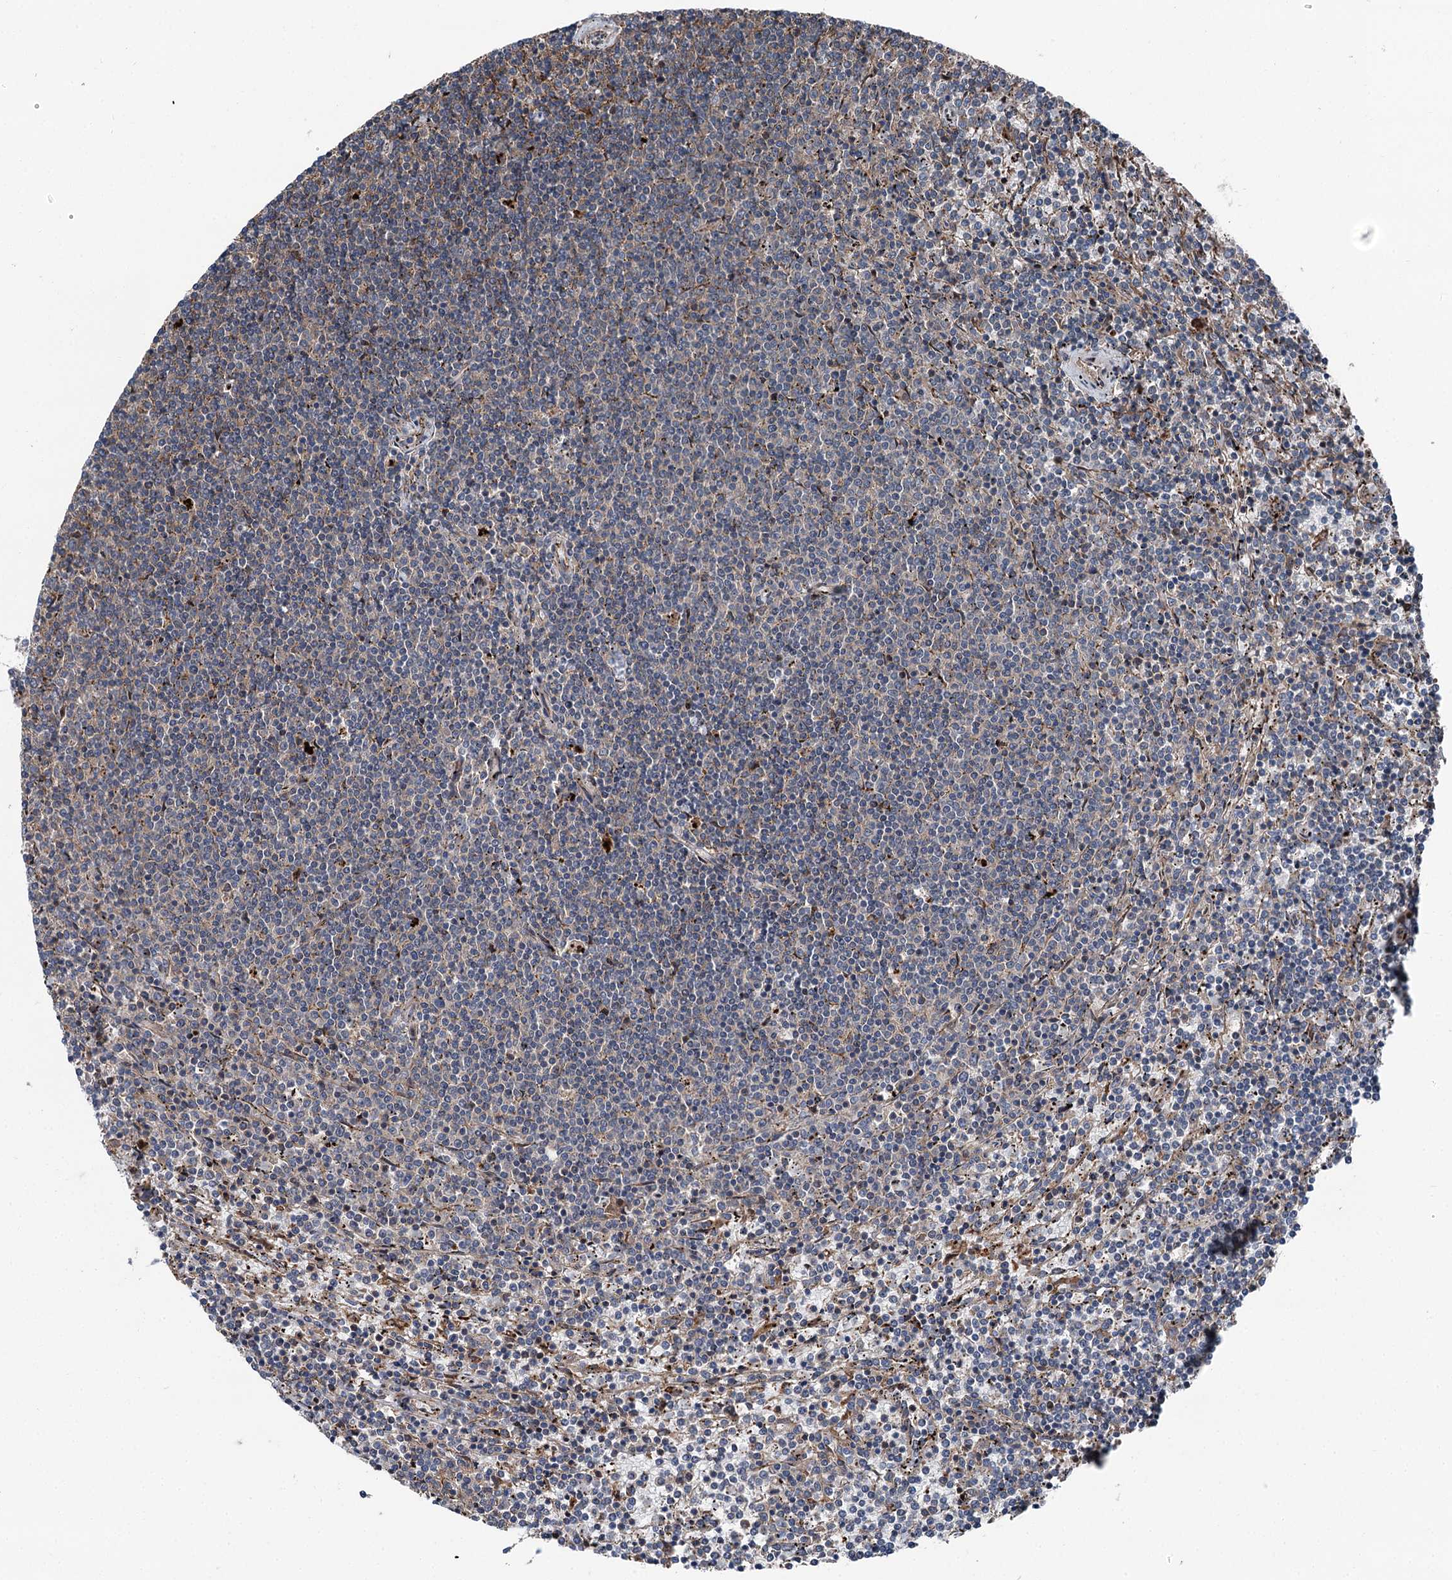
{"staining": {"intensity": "negative", "quantity": "none", "location": "none"}, "tissue": "lymphoma", "cell_type": "Tumor cells", "image_type": "cancer", "snomed": [{"axis": "morphology", "description": "Malignant lymphoma, non-Hodgkin's type, Low grade"}, {"axis": "topography", "description": "Spleen"}], "caption": "Protein analysis of low-grade malignant lymphoma, non-Hodgkin's type reveals no significant staining in tumor cells.", "gene": "POLR1D", "patient": {"sex": "female", "age": 50}}